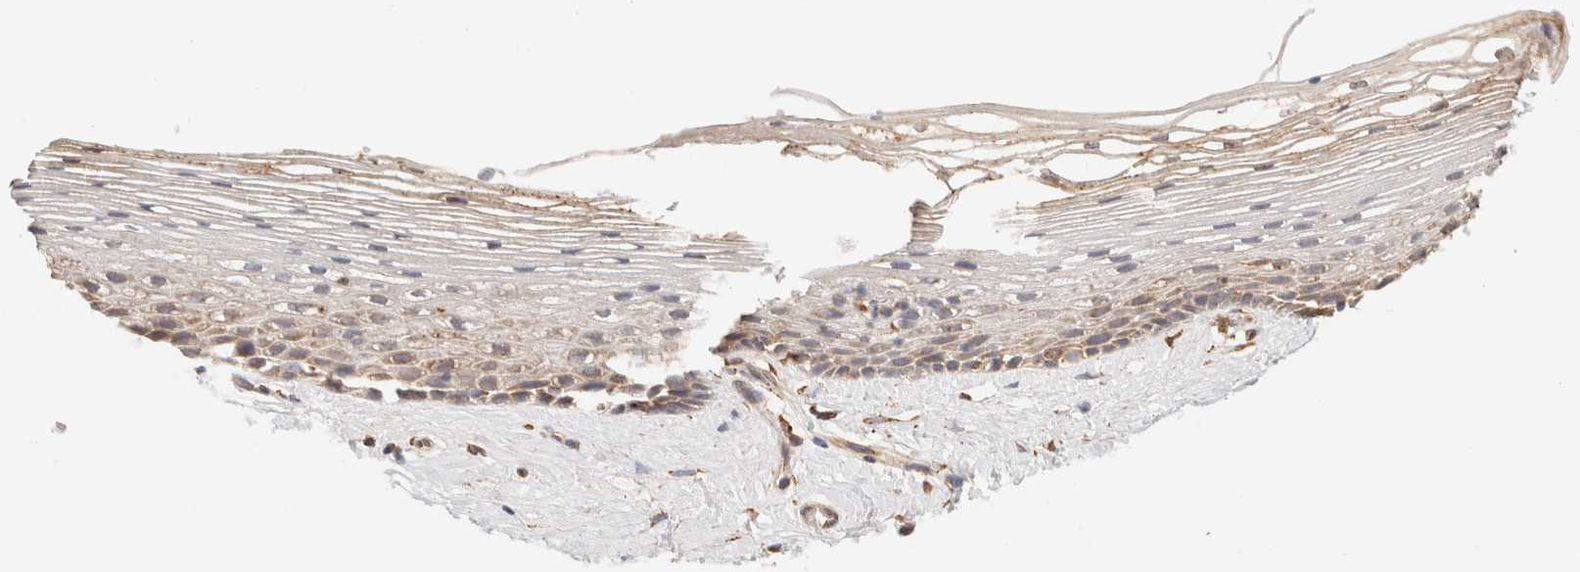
{"staining": {"intensity": "moderate", "quantity": ">75%", "location": "cytoplasmic/membranous"}, "tissue": "vagina", "cell_type": "Squamous epithelial cells", "image_type": "normal", "snomed": [{"axis": "morphology", "description": "Normal tissue, NOS"}, {"axis": "topography", "description": "Vagina"}], "caption": "Protein staining of unremarkable vagina exhibits moderate cytoplasmic/membranous expression in approximately >75% of squamous epithelial cells.", "gene": "FER", "patient": {"sex": "female", "age": 46}}